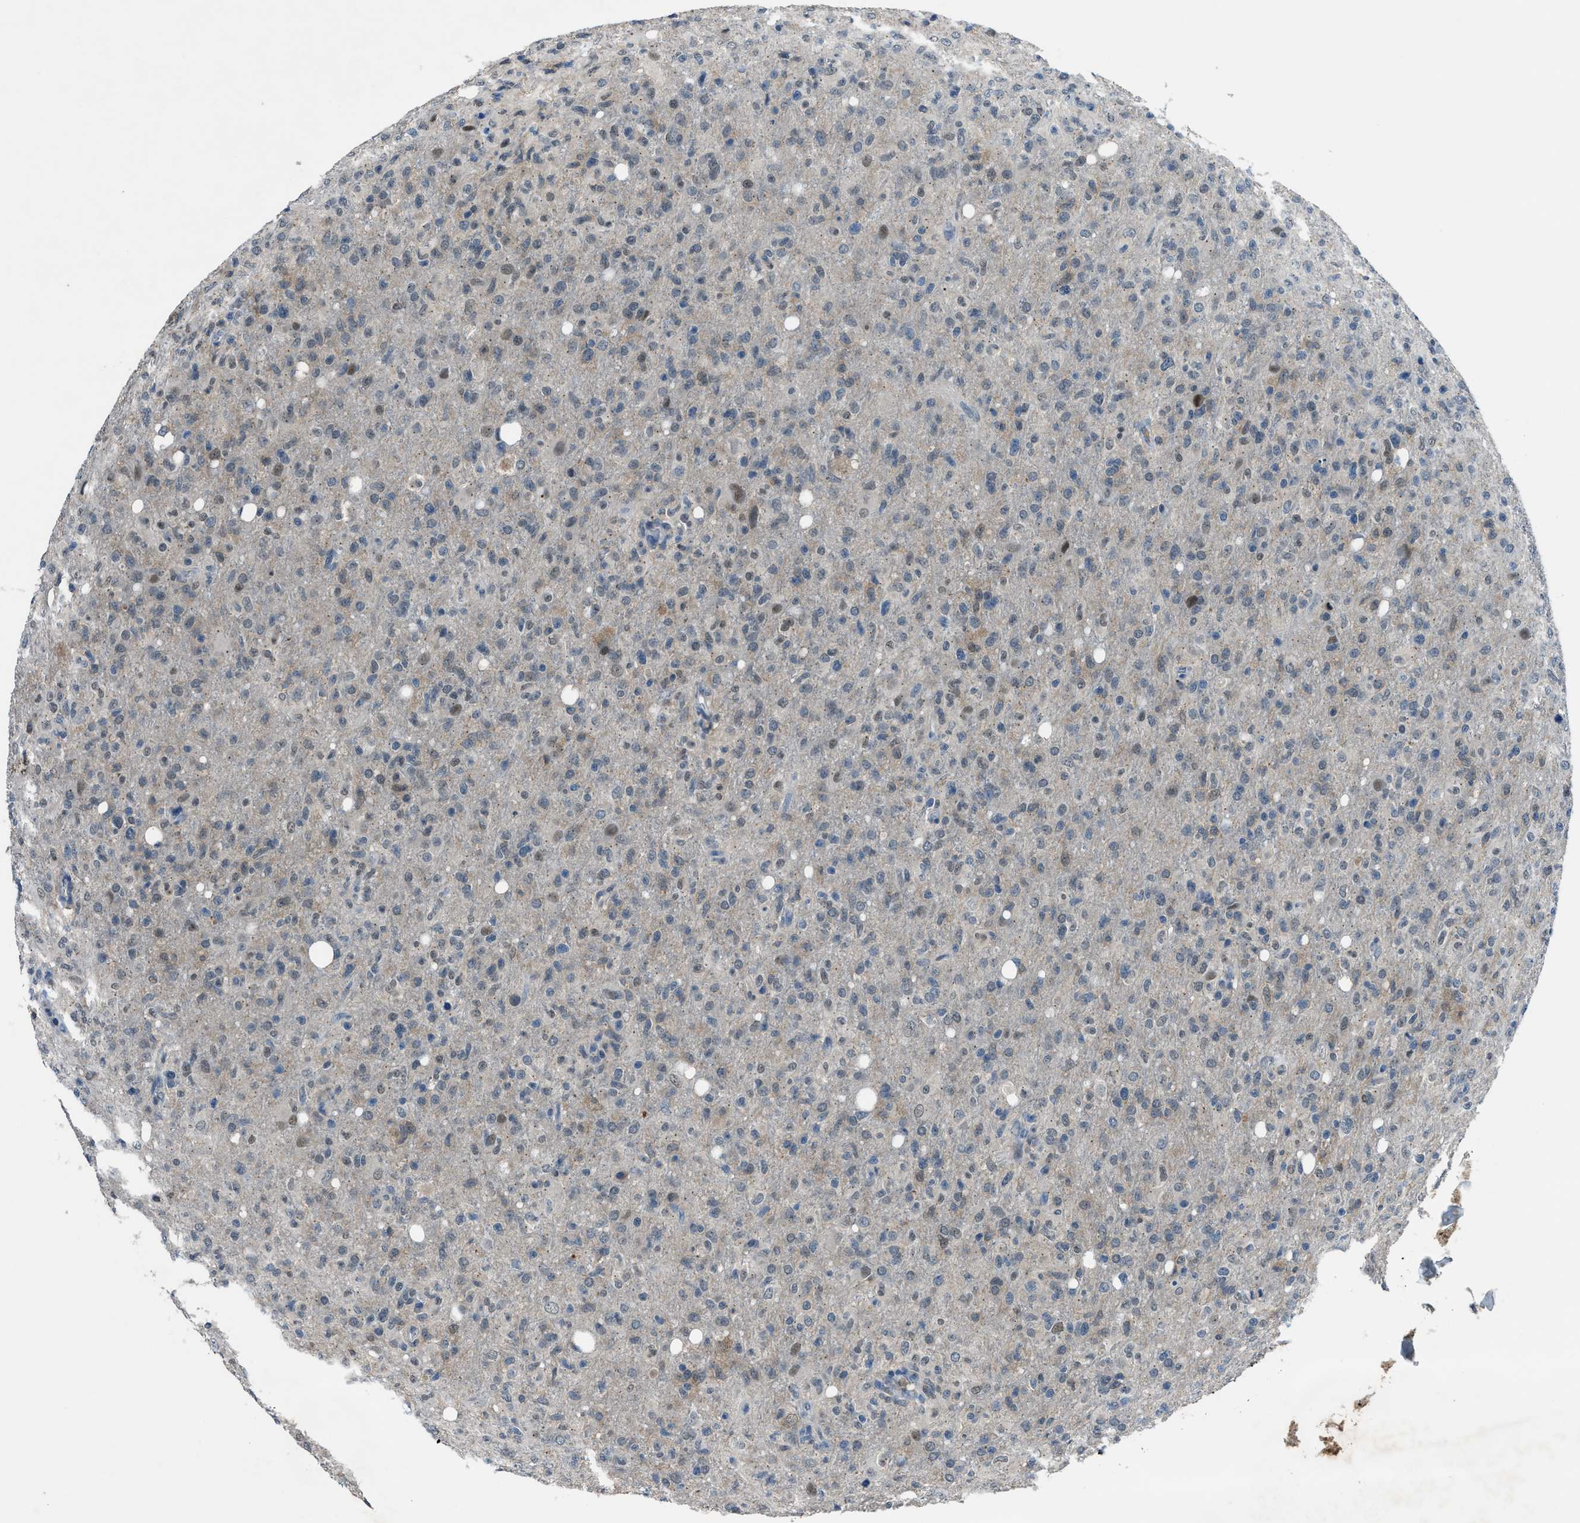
{"staining": {"intensity": "weak", "quantity": "<25%", "location": "nuclear"}, "tissue": "glioma", "cell_type": "Tumor cells", "image_type": "cancer", "snomed": [{"axis": "morphology", "description": "Glioma, malignant, High grade"}, {"axis": "topography", "description": "Brain"}], "caption": "DAB immunohistochemical staining of glioma exhibits no significant positivity in tumor cells. (Brightfield microscopy of DAB (3,3'-diaminobenzidine) immunohistochemistry at high magnification).", "gene": "DUSP19", "patient": {"sex": "female", "age": 57}}